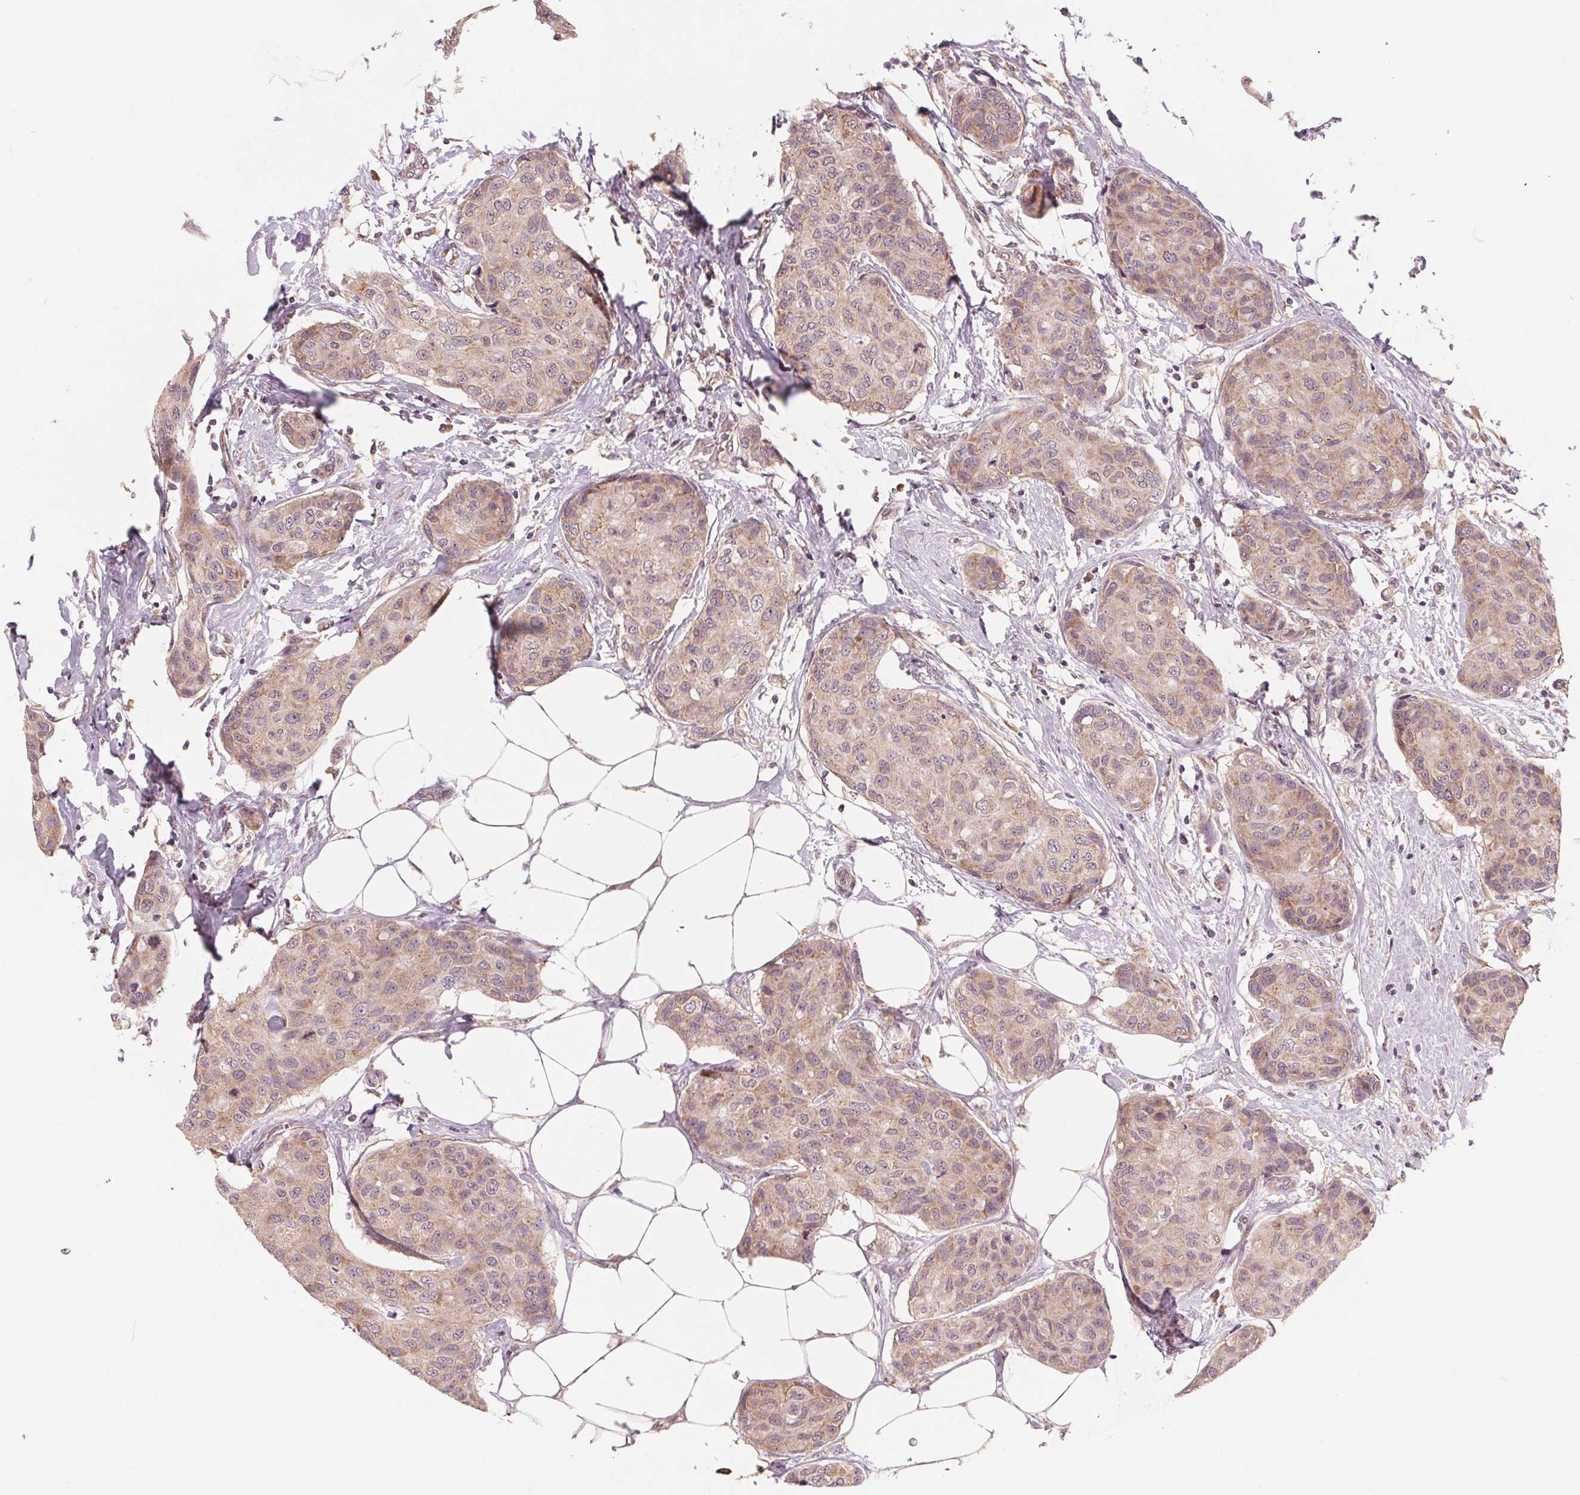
{"staining": {"intensity": "weak", "quantity": ">75%", "location": "cytoplasmic/membranous"}, "tissue": "breast cancer", "cell_type": "Tumor cells", "image_type": "cancer", "snomed": [{"axis": "morphology", "description": "Duct carcinoma"}, {"axis": "topography", "description": "Breast"}], "caption": "DAB (3,3'-diaminobenzidine) immunohistochemical staining of human breast infiltrating ductal carcinoma displays weak cytoplasmic/membranous protein positivity in approximately >75% of tumor cells.", "gene": "GIGYF2", "patient": {"sex": "female", "age": 80}}